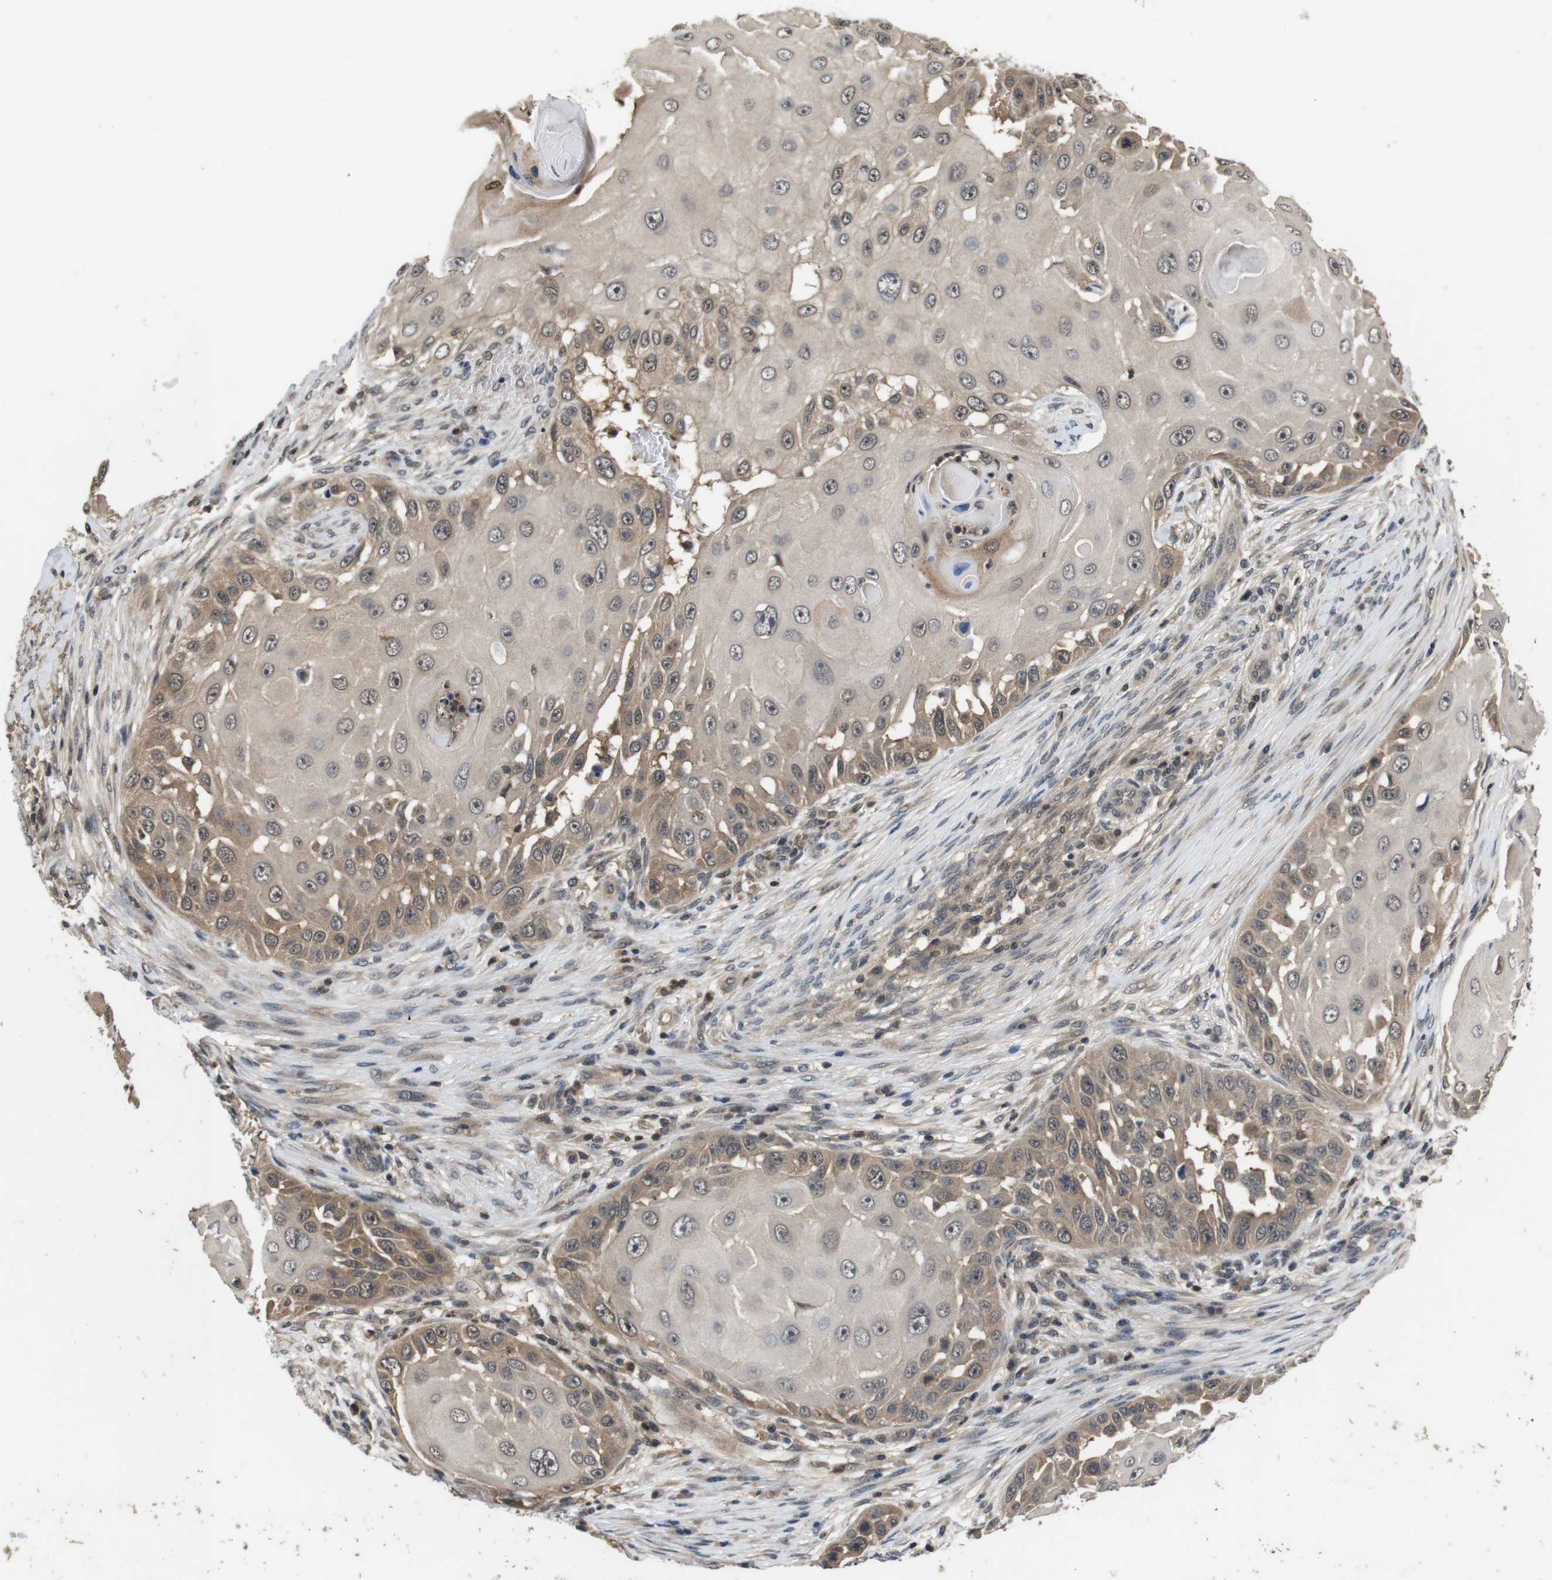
{"staining": {"intensity": "weak", "quantity": ">75%", "location": "cytoplasmic/membranous,nuclear"}, "tissue": "skin cancer", "cell_type": "Tumor cells", "image_type": "cancer", "snomed": [{"axis": "morphology", "description": "Squamous cell carcinoma, NOS"}, {"axis": "topography", "description": "Skin"}], "caption": "Brown immunohistochemical staining in human skin squamous cell carcinoma reveals weak cytoplasmic/membranous and nuclear expression in about >75% of tumor cells.", "gene": "FADD", "patient": {"sex": "female", "age": 44}}